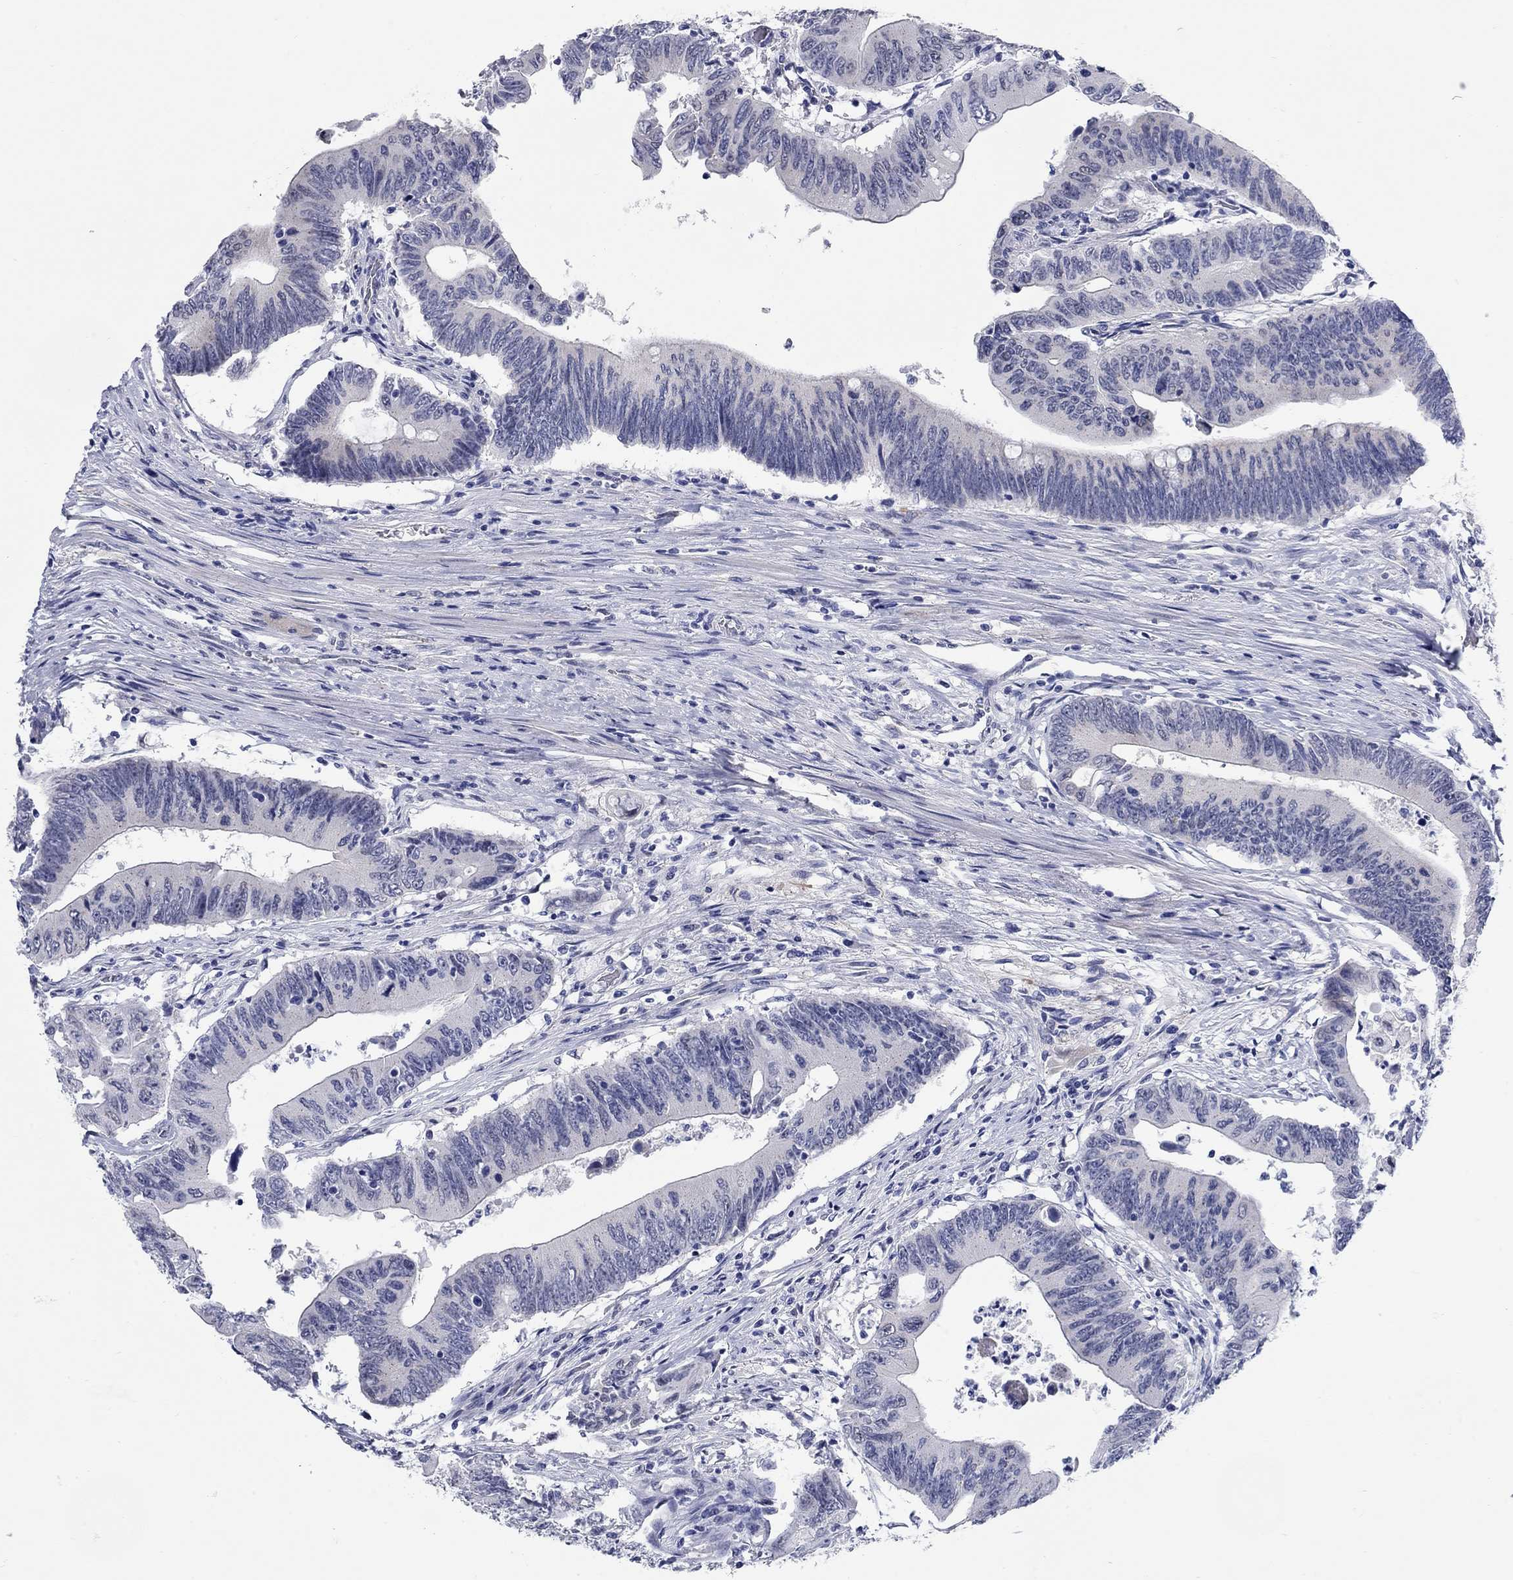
{"staining": {"intensity": "negative", "quantity": "none", "location": "none"}, "tissue": "colorectal cancer", "cell_type": "Tumor cells", "image_type": "cancer", "snomed": [{"axis": "morphology", "description": "Adenocarcinoma, NOS"}, {"axis": "topography", "description": "Colon"}], "caption": "IHC photomicrograph of colorectal cancer (adenocarcinoma) stained for a protein (brown), which displays no expression in tumor cells.", "gene": "WASF3", "patient": {"sex": "female", "age": 90}}